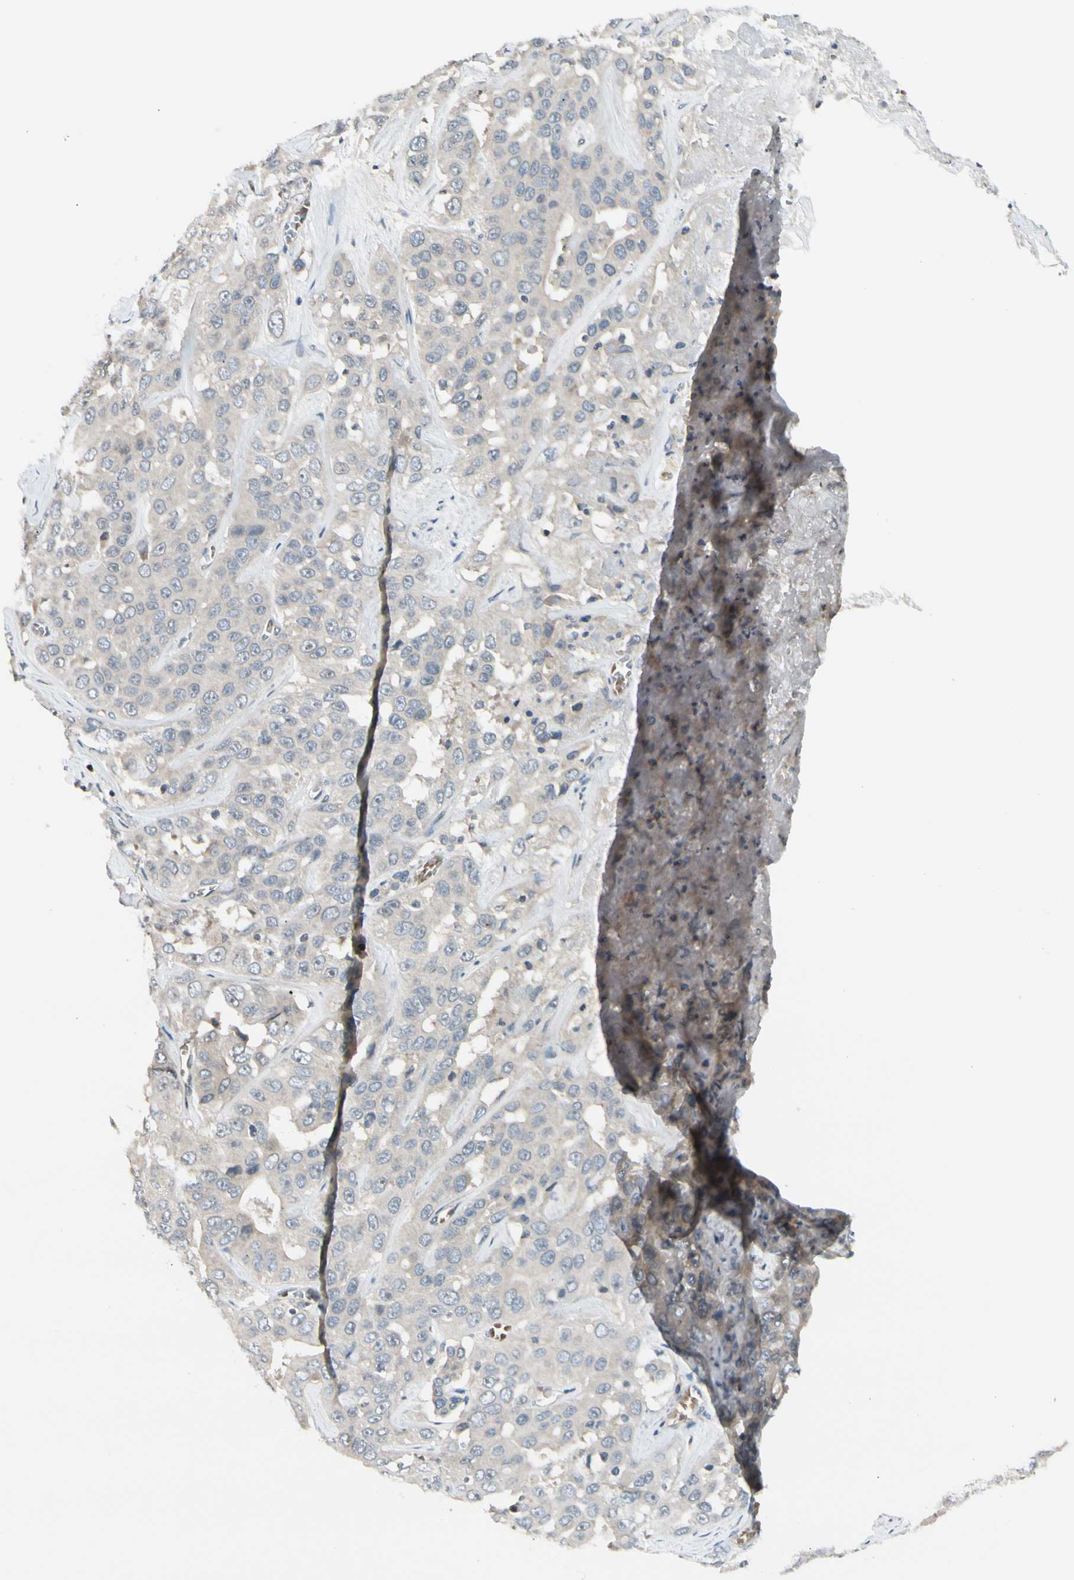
{"staining": {"intensity": "weak", "quantity": "25%-75%", "location": "cytoplasmic/membranous"}, "tissue": "liver cancer", "cell_type": "Tumor cells", "image_type": "cancer", "snomed": [{"axis": "morphology", "description": "Cholangiocarcinoma"}, {"axis": "topography", "description": "Liver"}], "caption": "Protein positivity by immunohistochemistry (IHC) displays weak cytoplasmic/membranous staining in approximately 25%-75% of tumor cells in liver cancer.", "gene": "FGF10", "patient": {"sex": "female", "age": 52}}